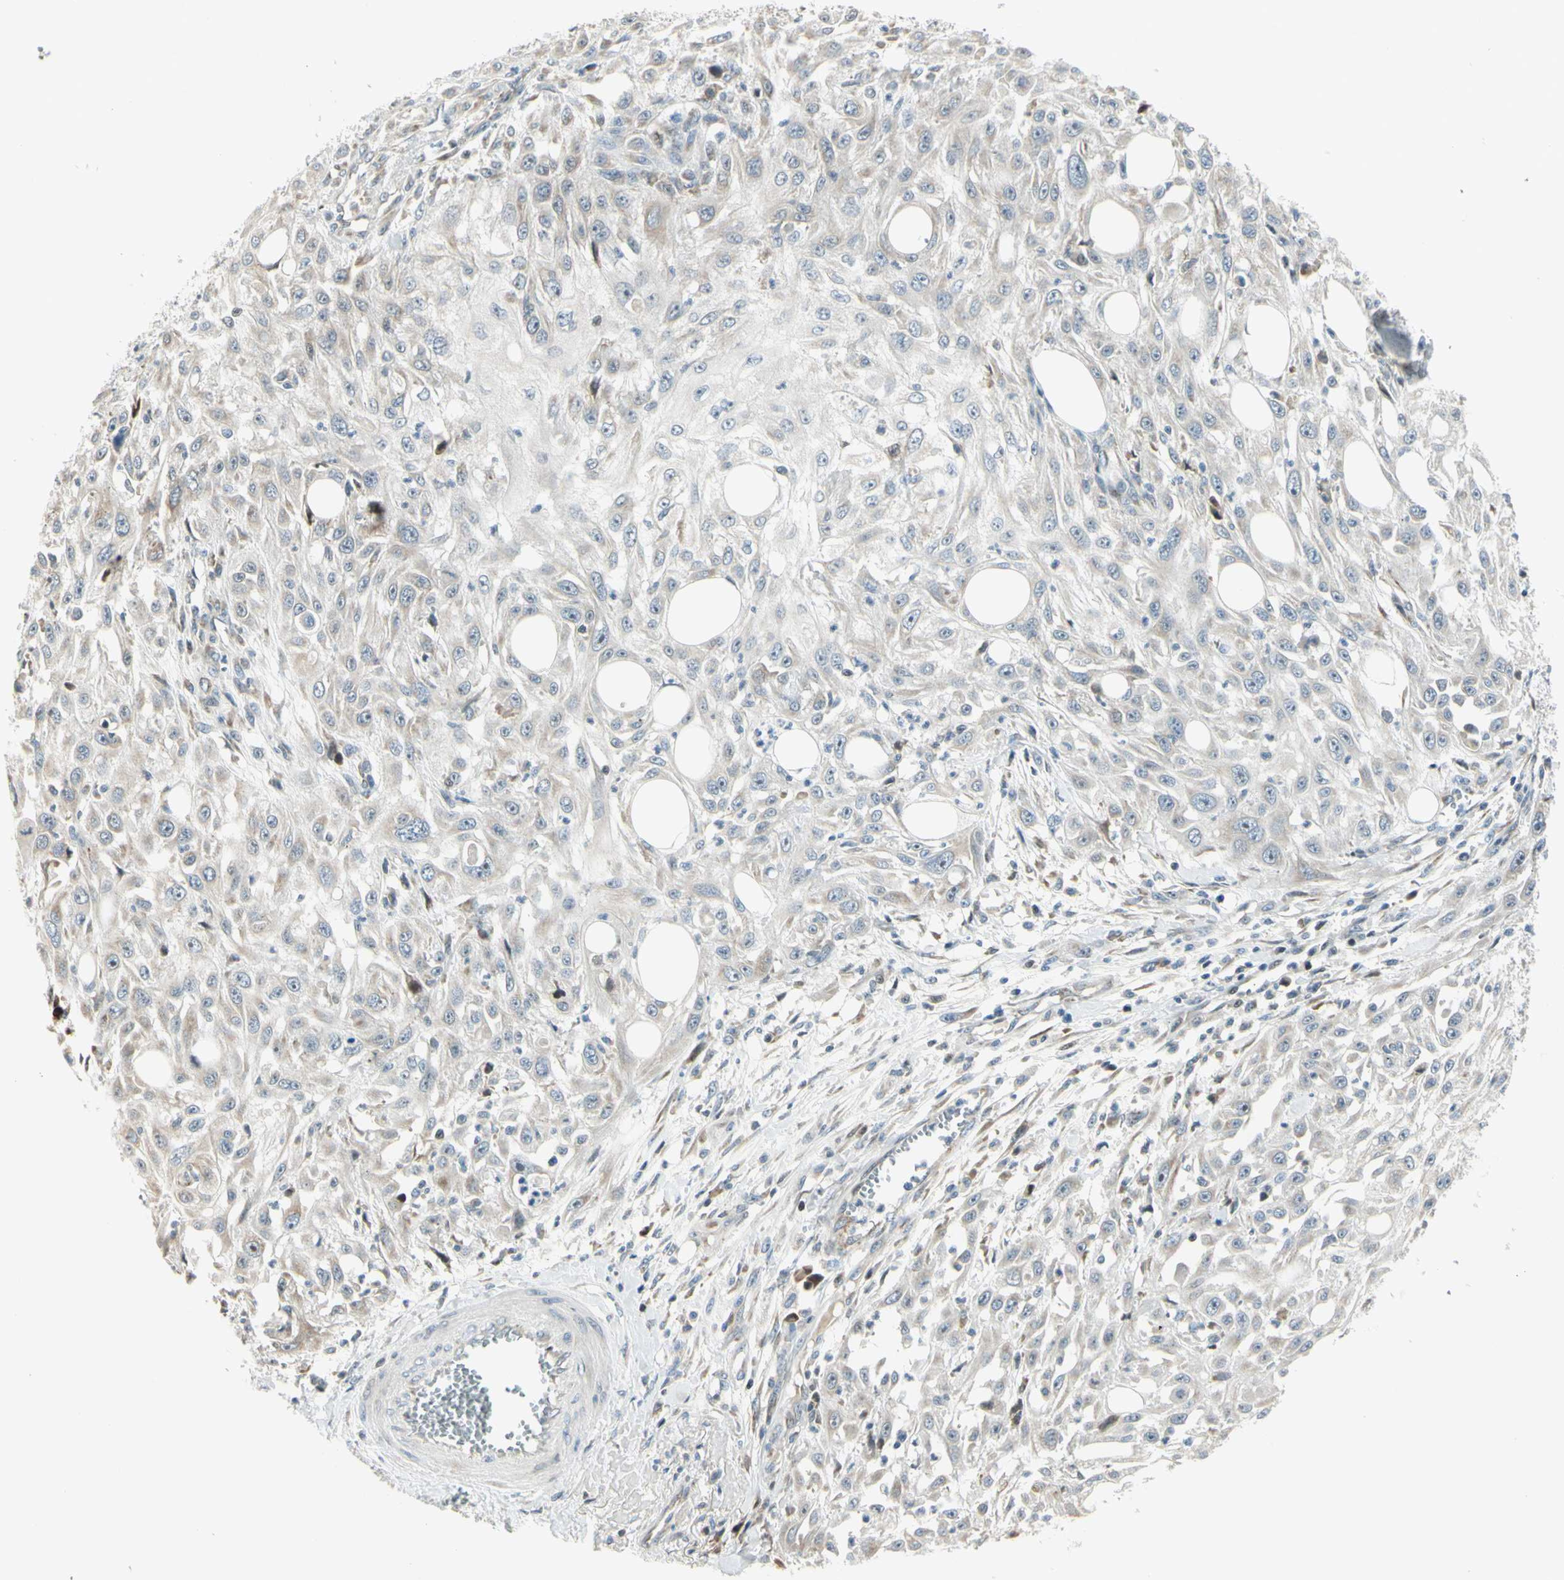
{"staining": {"intensity": "negative", "quantity": "none", "location": "none"}, "tissue": "skin cancer", "cell_type": "Tumor cells", "image_type": "cancer", "snomed": [{"axis": "morphology", "description": "Squamous cell carcinoma, NOS"}, {"axis": "topography", "description": "Skin"}], "caption": "An immunohistochemistry micrograph of squamous cell carcinoma (skin) is shown. There is no staining in tumor cells of squamous cell carcinoma (skin).", "gene": "NPDC1", "patient": {"sex": "male", "age": 75}}